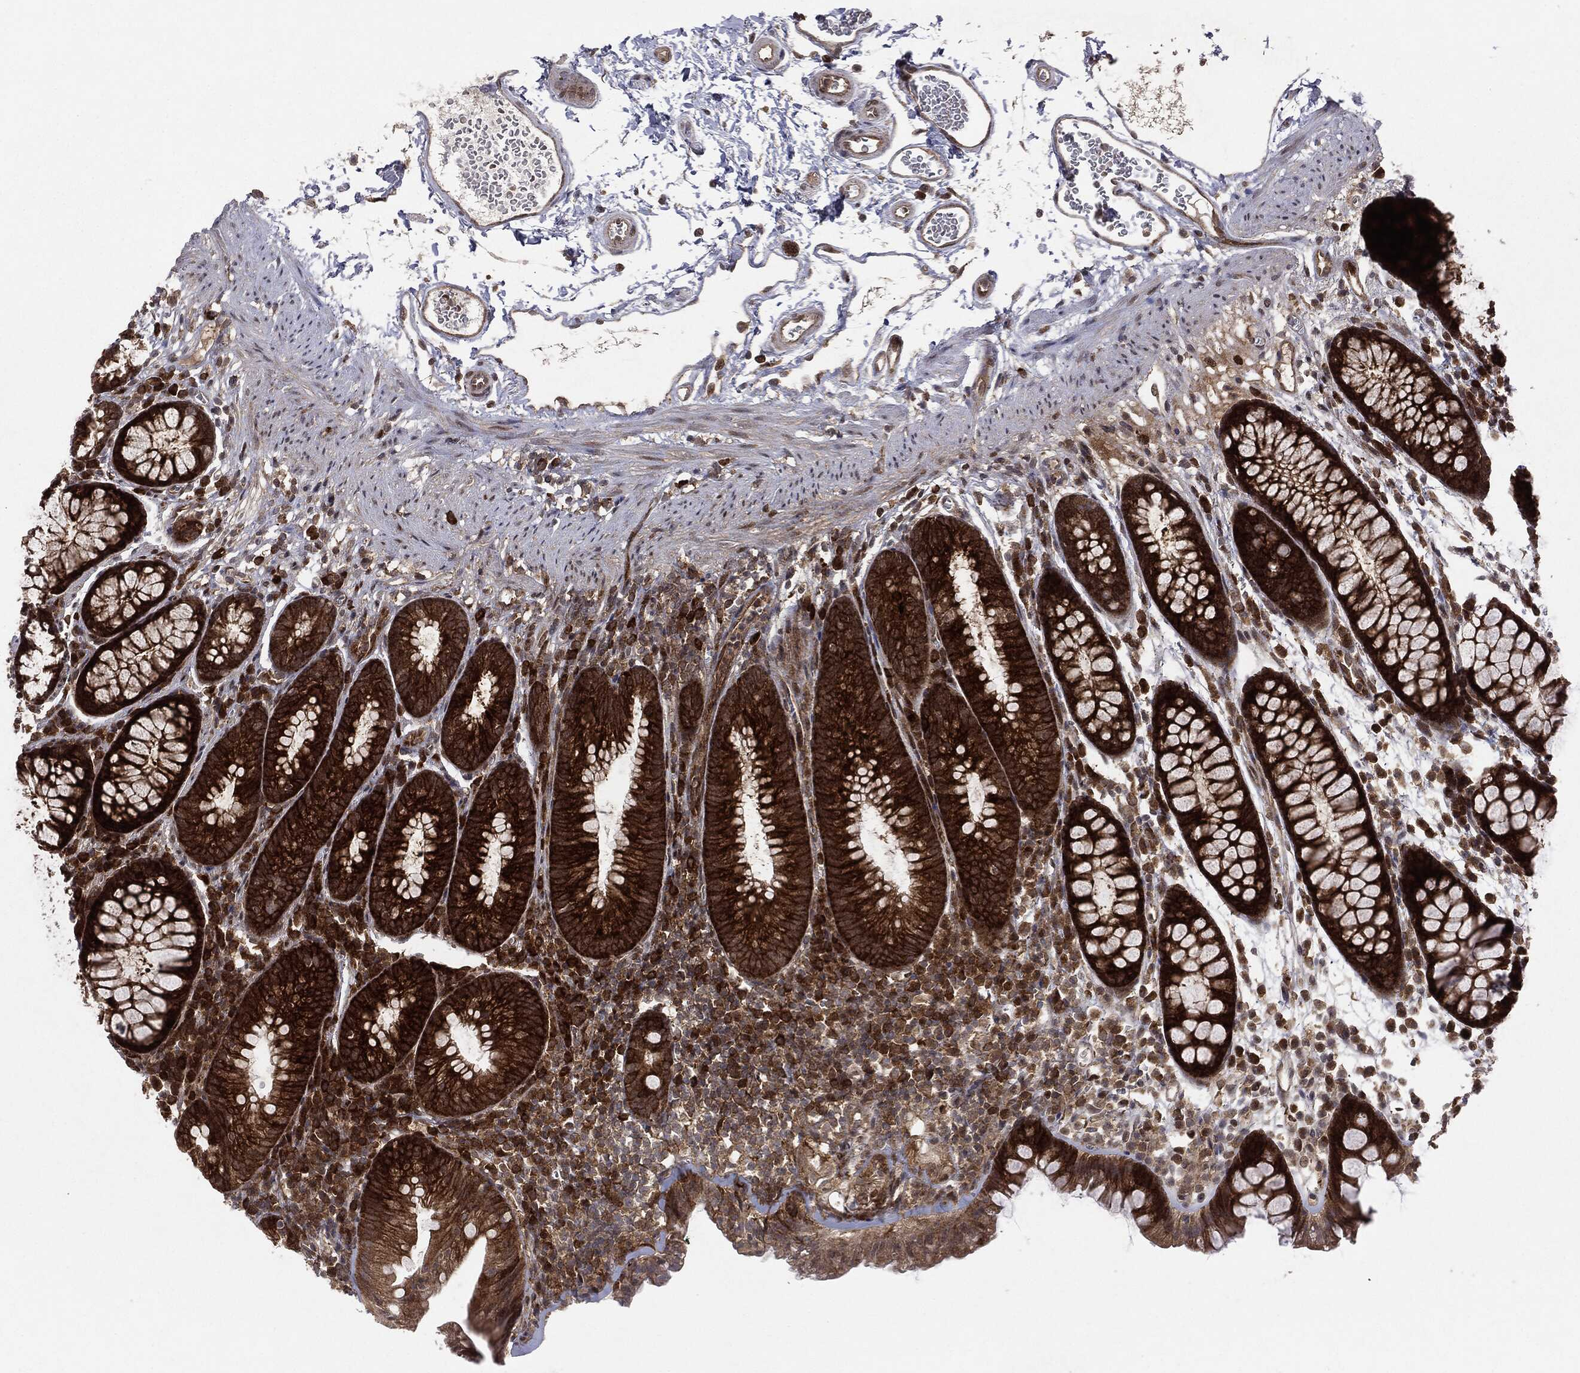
{"staining": {"intensity": "weak", "quantity": ">75%", "location": "cytoplasmic/membranous"}, "tissue": "colon", "cell_type": "Endothelial cells", "image_type": "normal", "snomed": [{"axis": "morphology", "description": "Normal tissue, NOS"}, {"axis": "topography", "description": "Colon"}], "caption": "DAB (3,3'-diaminobenzidine) immunohistochemical staining of benign human colon demonstrates weak cytoplasmic/membranous protein expression in about >75% of endothelial cells.", "gene": "OTUB1", "patient": {"sex": "male", "age": 76}}